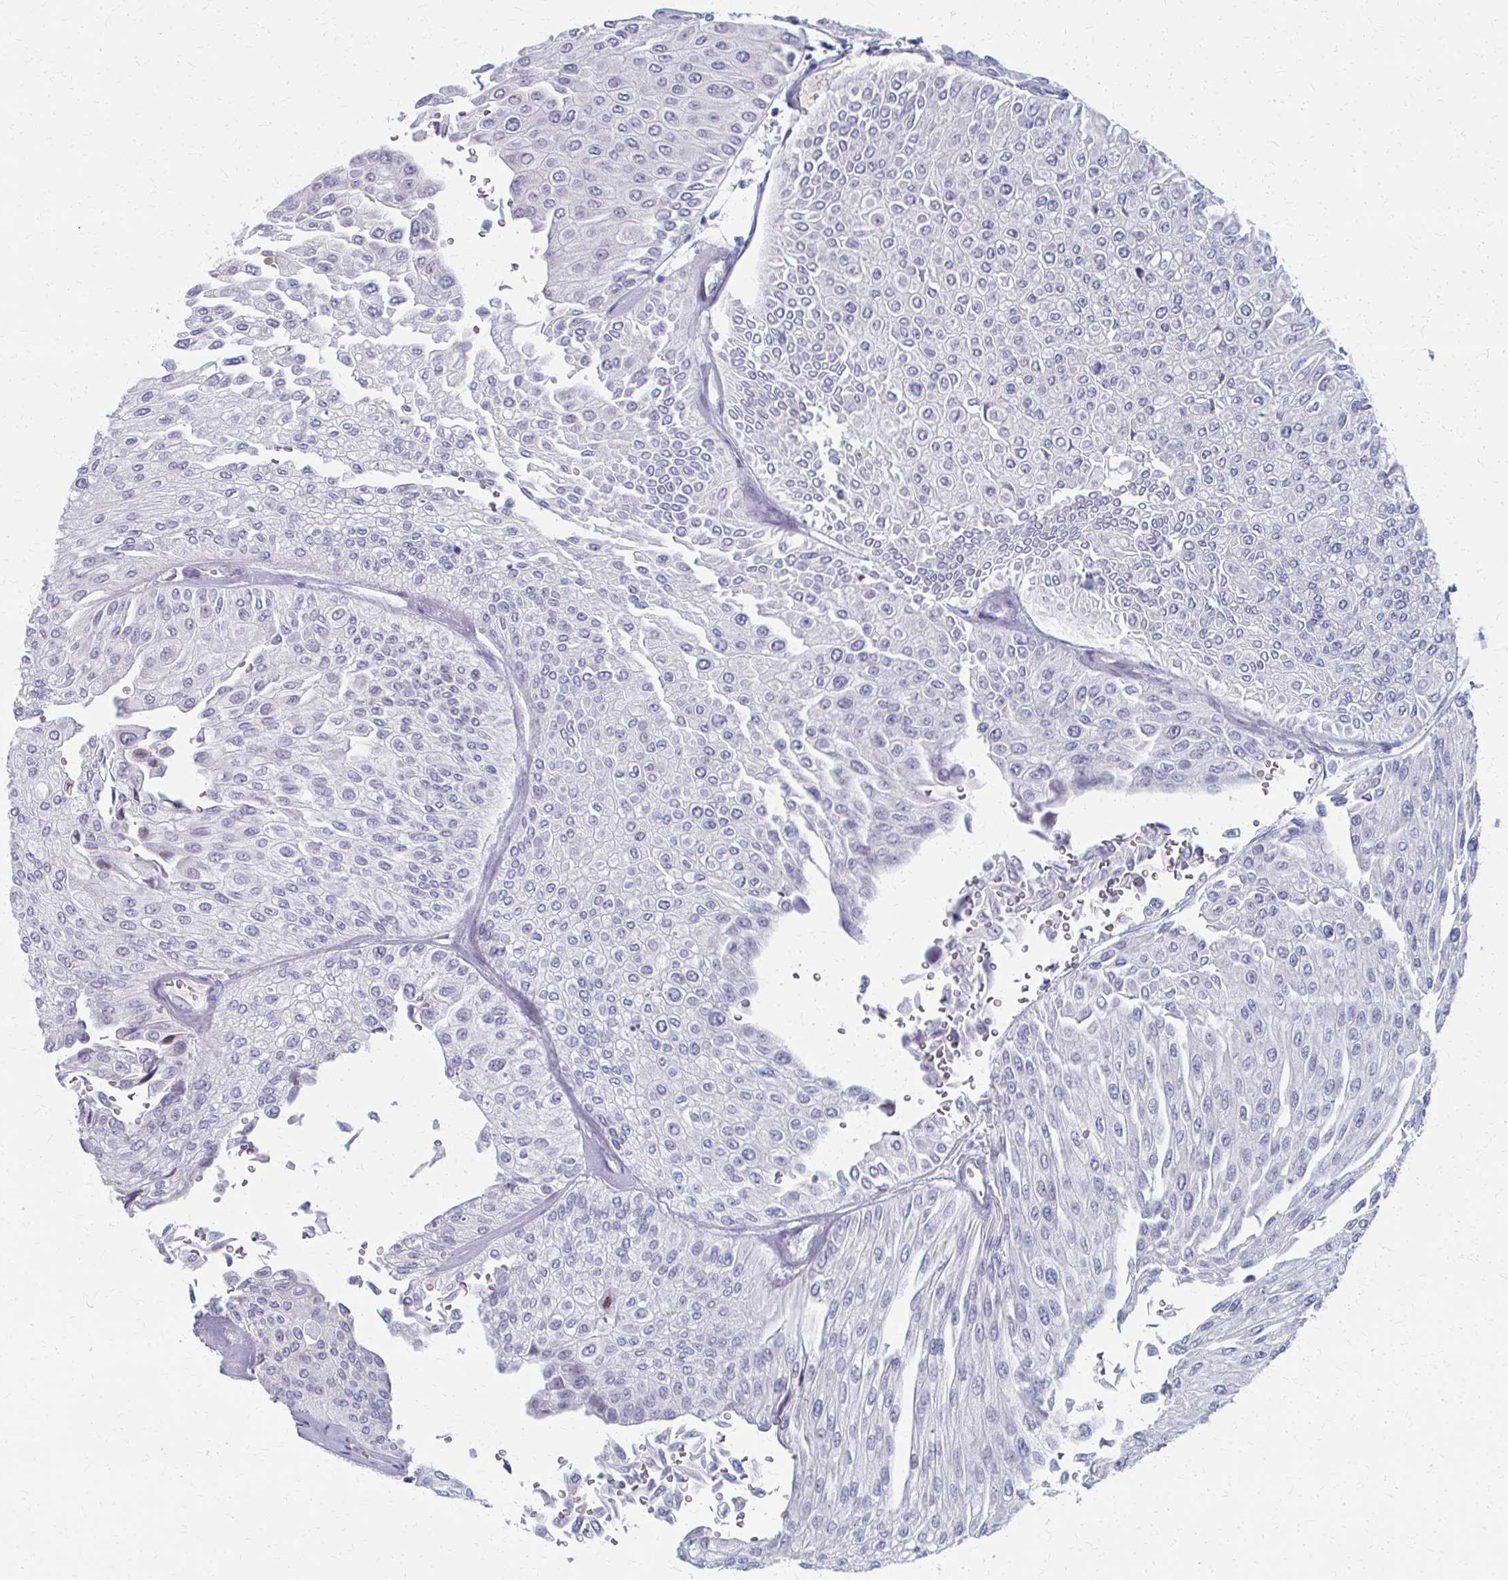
{"staining": {"intensity": "negative", "quantity": "none", "location": "none"}, "tissue": "urothelial cancer", "cell_type": "Tumor cells", "image_type": "cancer", "snomed": [{"axis": "morphology", "description": "Urothelial carcinoma, NOS"}, {"axis": "topography", "description": "Urinary bladder"}], "caption": "There is no significant positivity in tumor cells of transitional cell carcinoma. (DAB (3,3'-diaminobenzidine) immunohistochemistry with hematoxylin counter stain).", "gene": "MS4A2", "patient": {"sex": "male", "age": 67}}